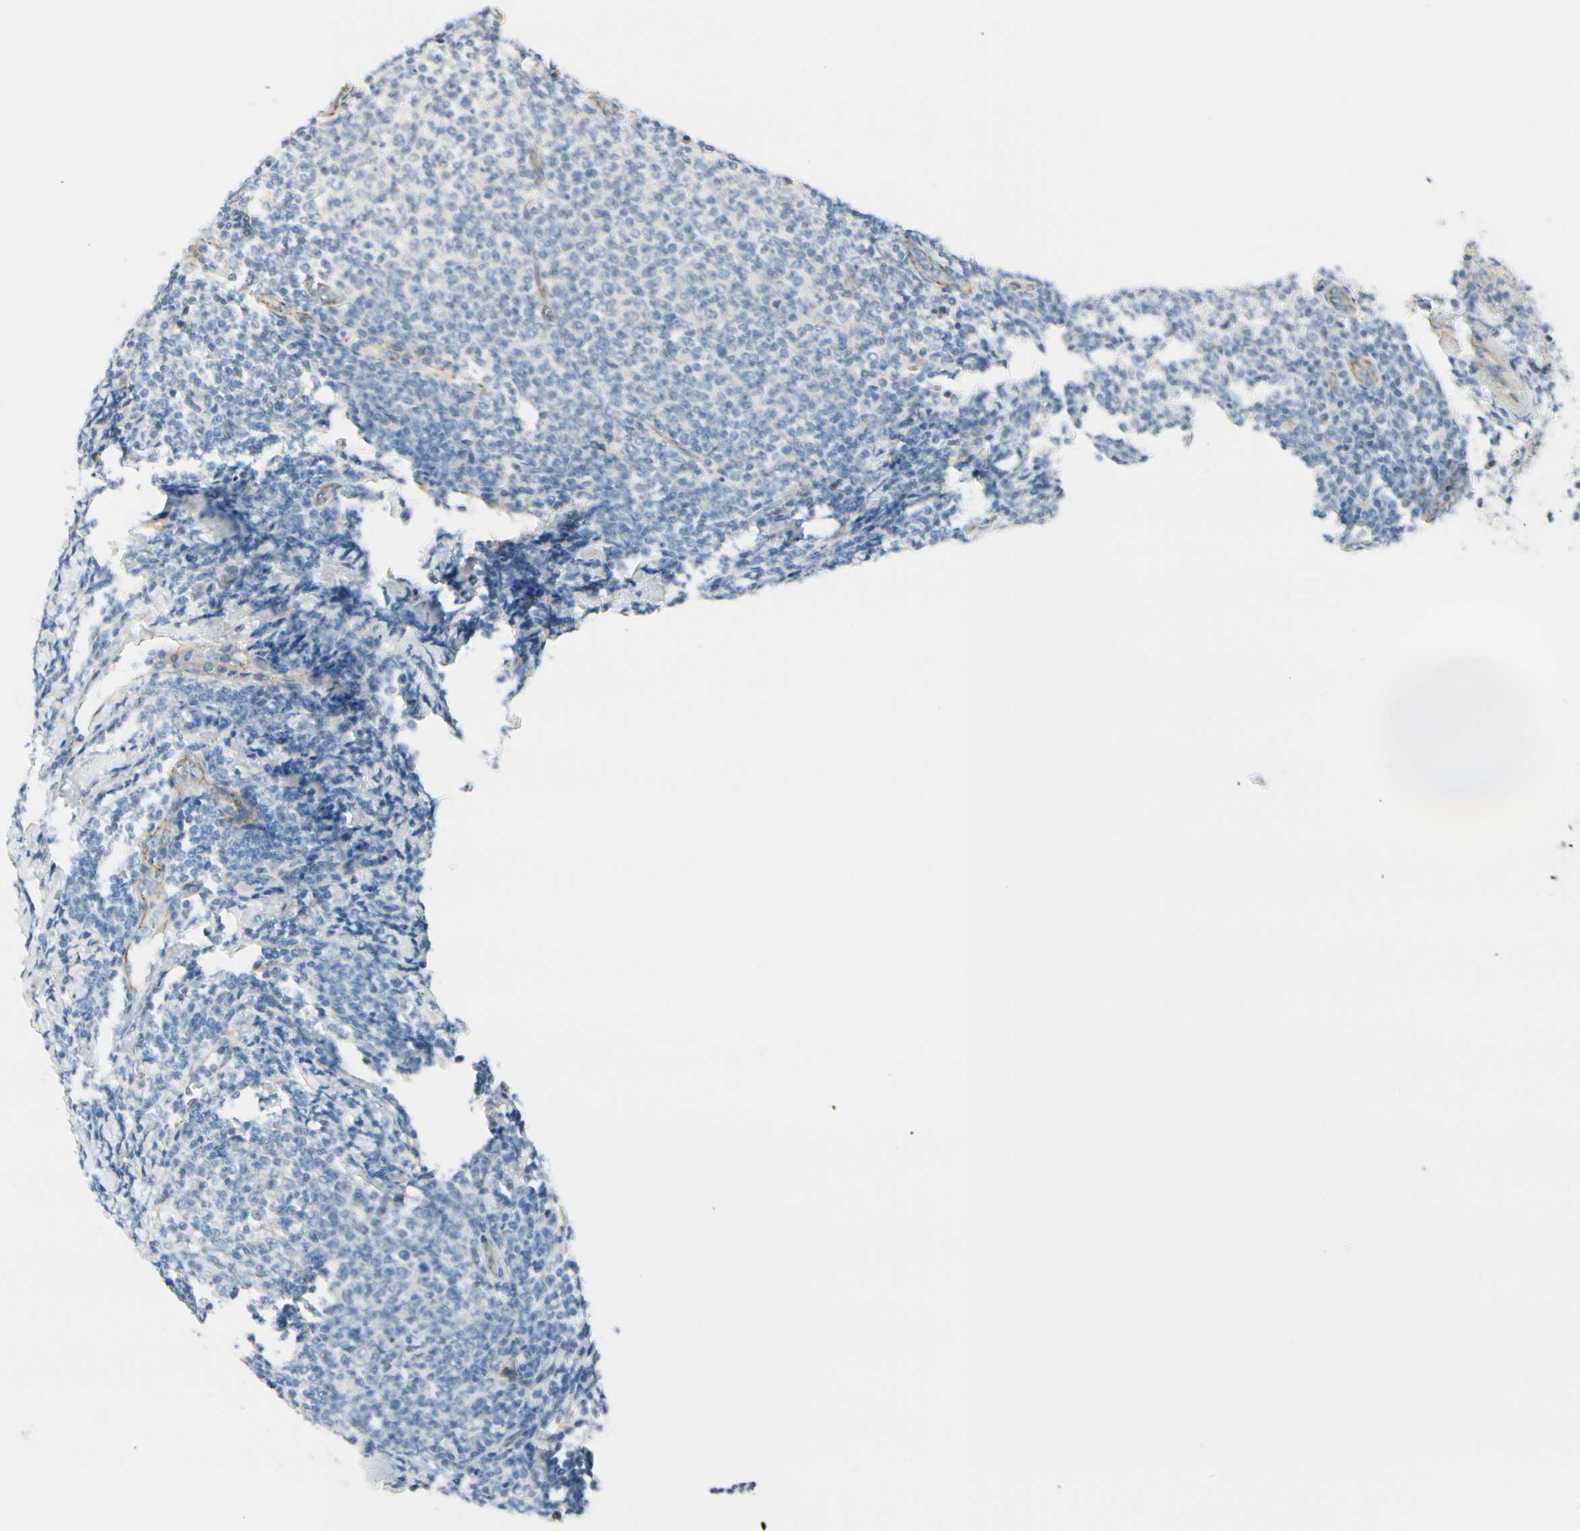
{"staining": {"intensity": "negative", "quantity": "none", "location": "none"}, "tissue": "lymphoma", "cell_type": "Tumor cells", "image_type": "cancer", "snomed": [{"axis": "morphology", "description": "Malignant lymphoma, non-Hodgkin's type, Low grade"}, {"axis": "topography", "description": "Lymph node"}], "caption": "High magnification brightfield microscopy of malignant lymphoma, non-Hodgkin's type (low-grade) stained with DAB (brown) and counterstained with hematoxylin (blue): tumor cells show no significant staining. (Immunohistochemistry (ihc), brightfield microscopy, high magnification).", "gene": "TJP1", "patient": {"sex": "male", "age": 66}}